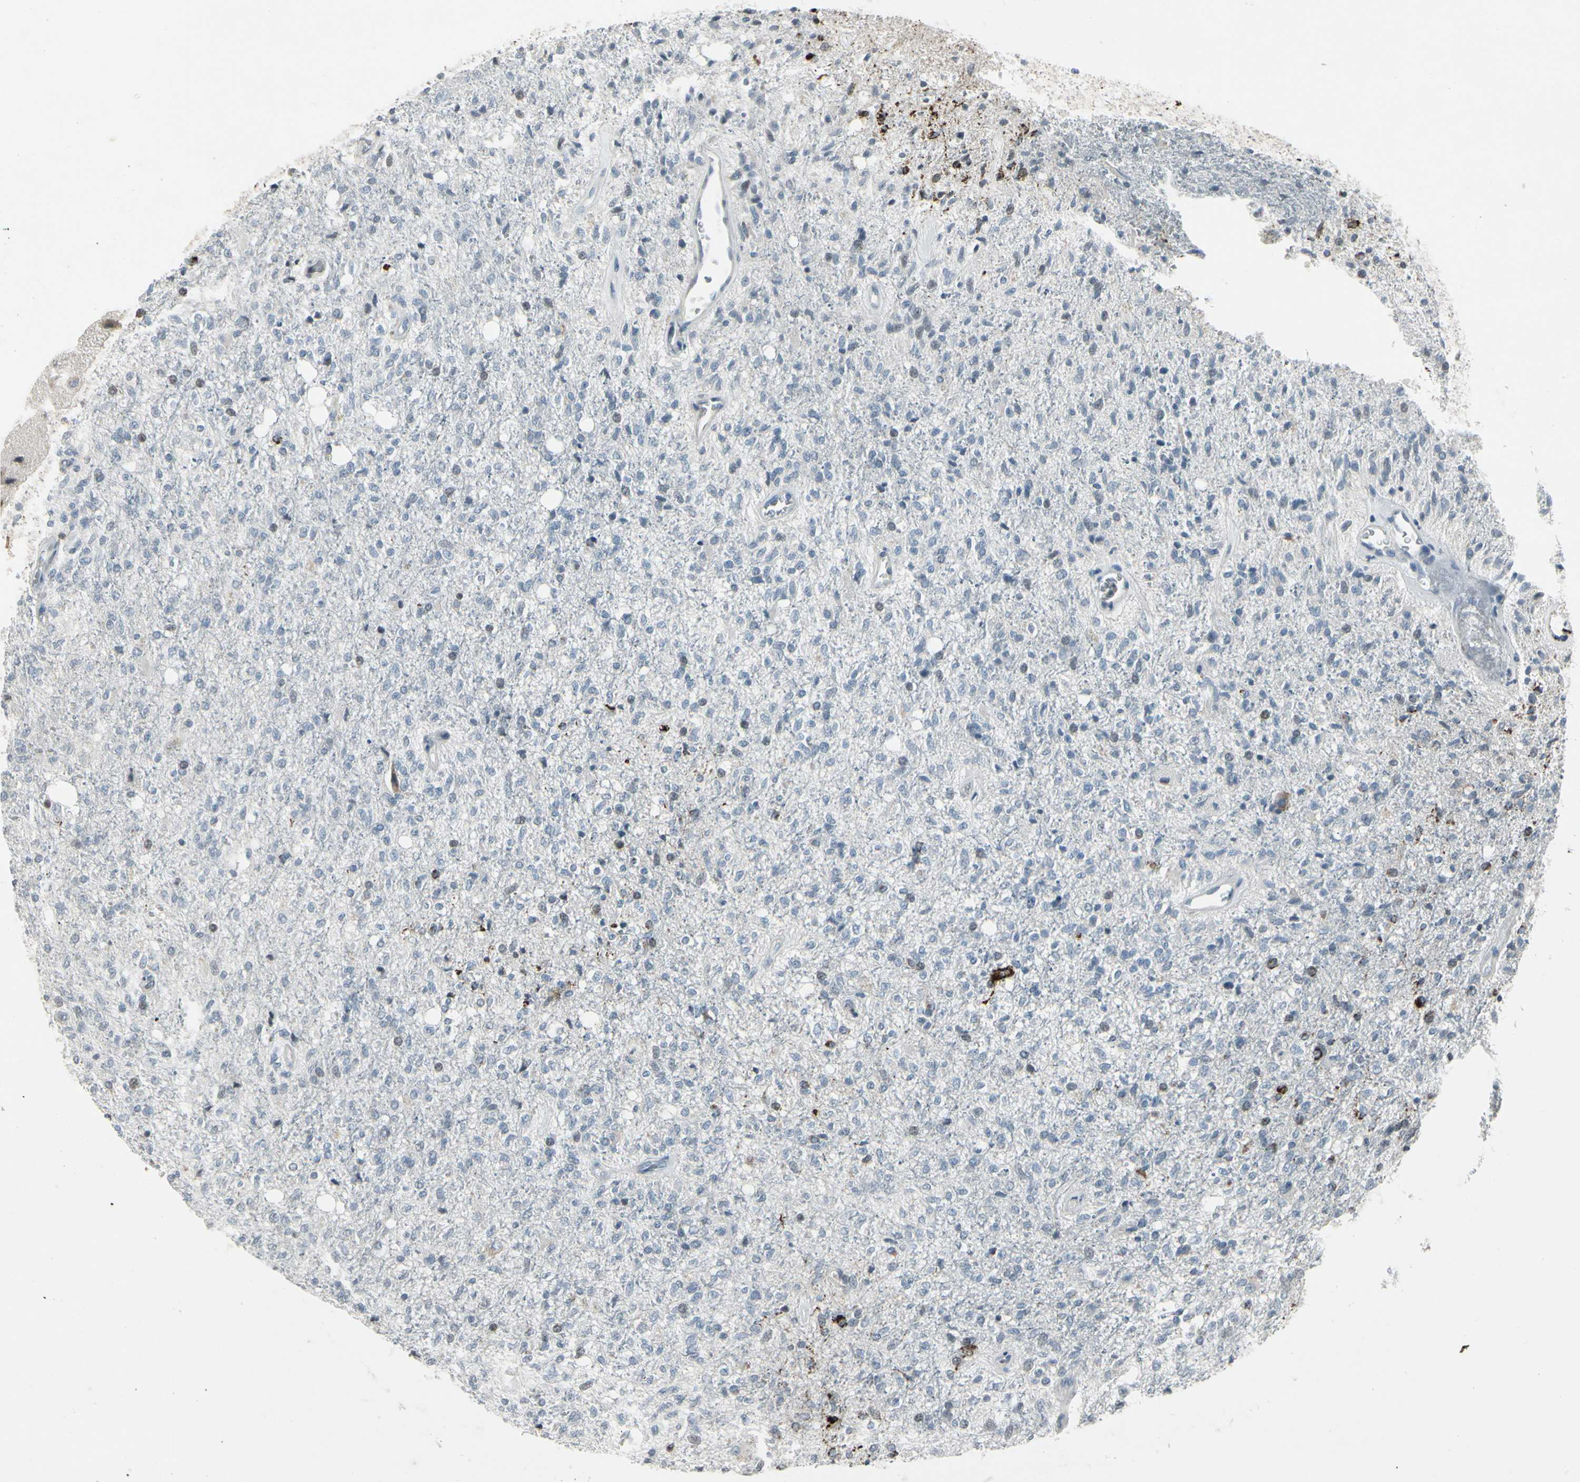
{"staining": {"intensity": "strong", "quantity": "<25%", "location": "cytoplasmic/membranous"}, "tissue": "glioma", "cell_type": "Tumor cells", "image_type": "cancer", "snomed": [{"axis": "morphology", "description": "Normal tissue, NOS"}, {"axis": "morphology", "description": "Glioma, malignant, High grade"}, {"axis": "topography", "description": "Cerebral cortex"}], "caption": "Glioma stained with DAB (3,3'-diaminobenzidine) immunohistochemistry (IHC) shows medium levels of strong cytoplasmic/membranous positivity in approximately <25% of tumor cells.", "gene": "ARG2", "patient": {"sex": "male", "age": 77}}